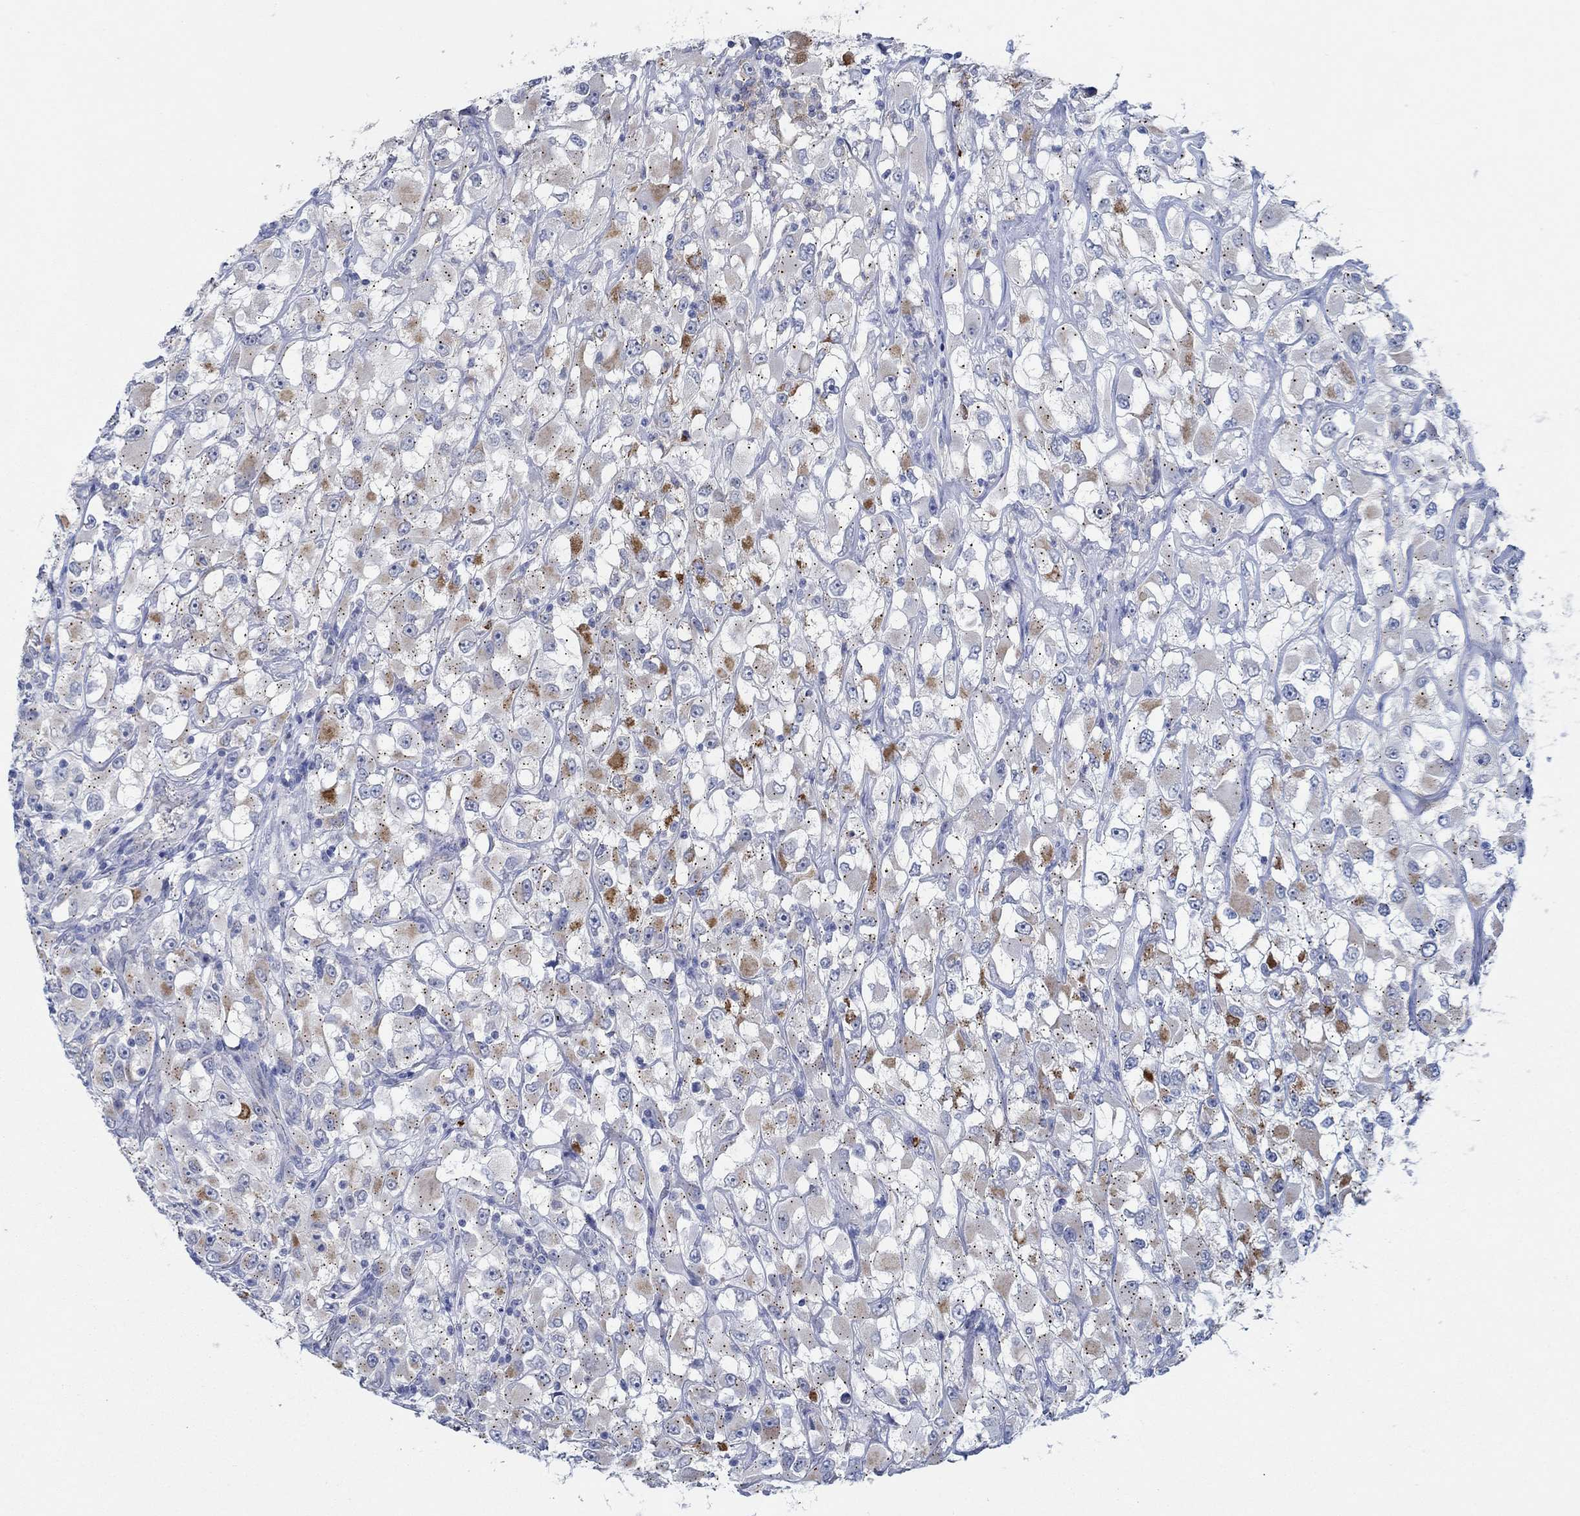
{"staining": {"intensity": "strong", "quantity": "<25%", "location": "cytoplasmic/membranous"}, "tissue": "renal cancer", "cell_type": "Tumor cells", "image_type": "cancer", "snomed": [{"axis": "morphology", "description": "Adenocarcinoma, NOS"}, {"axis": "topography", "description": "Kidney"}], "caption": "Protein staining of adenocarcinoma (renal) tissue shows strong cytoplasmic/membranous expression in about <25% of tumor cells. (DAB (3,3'-diaminobenzidine) IHC, brown staining for protein, blue staining for nuclei).", "gene": "CPM", "patient": {"sex": "female", "age": 52}}